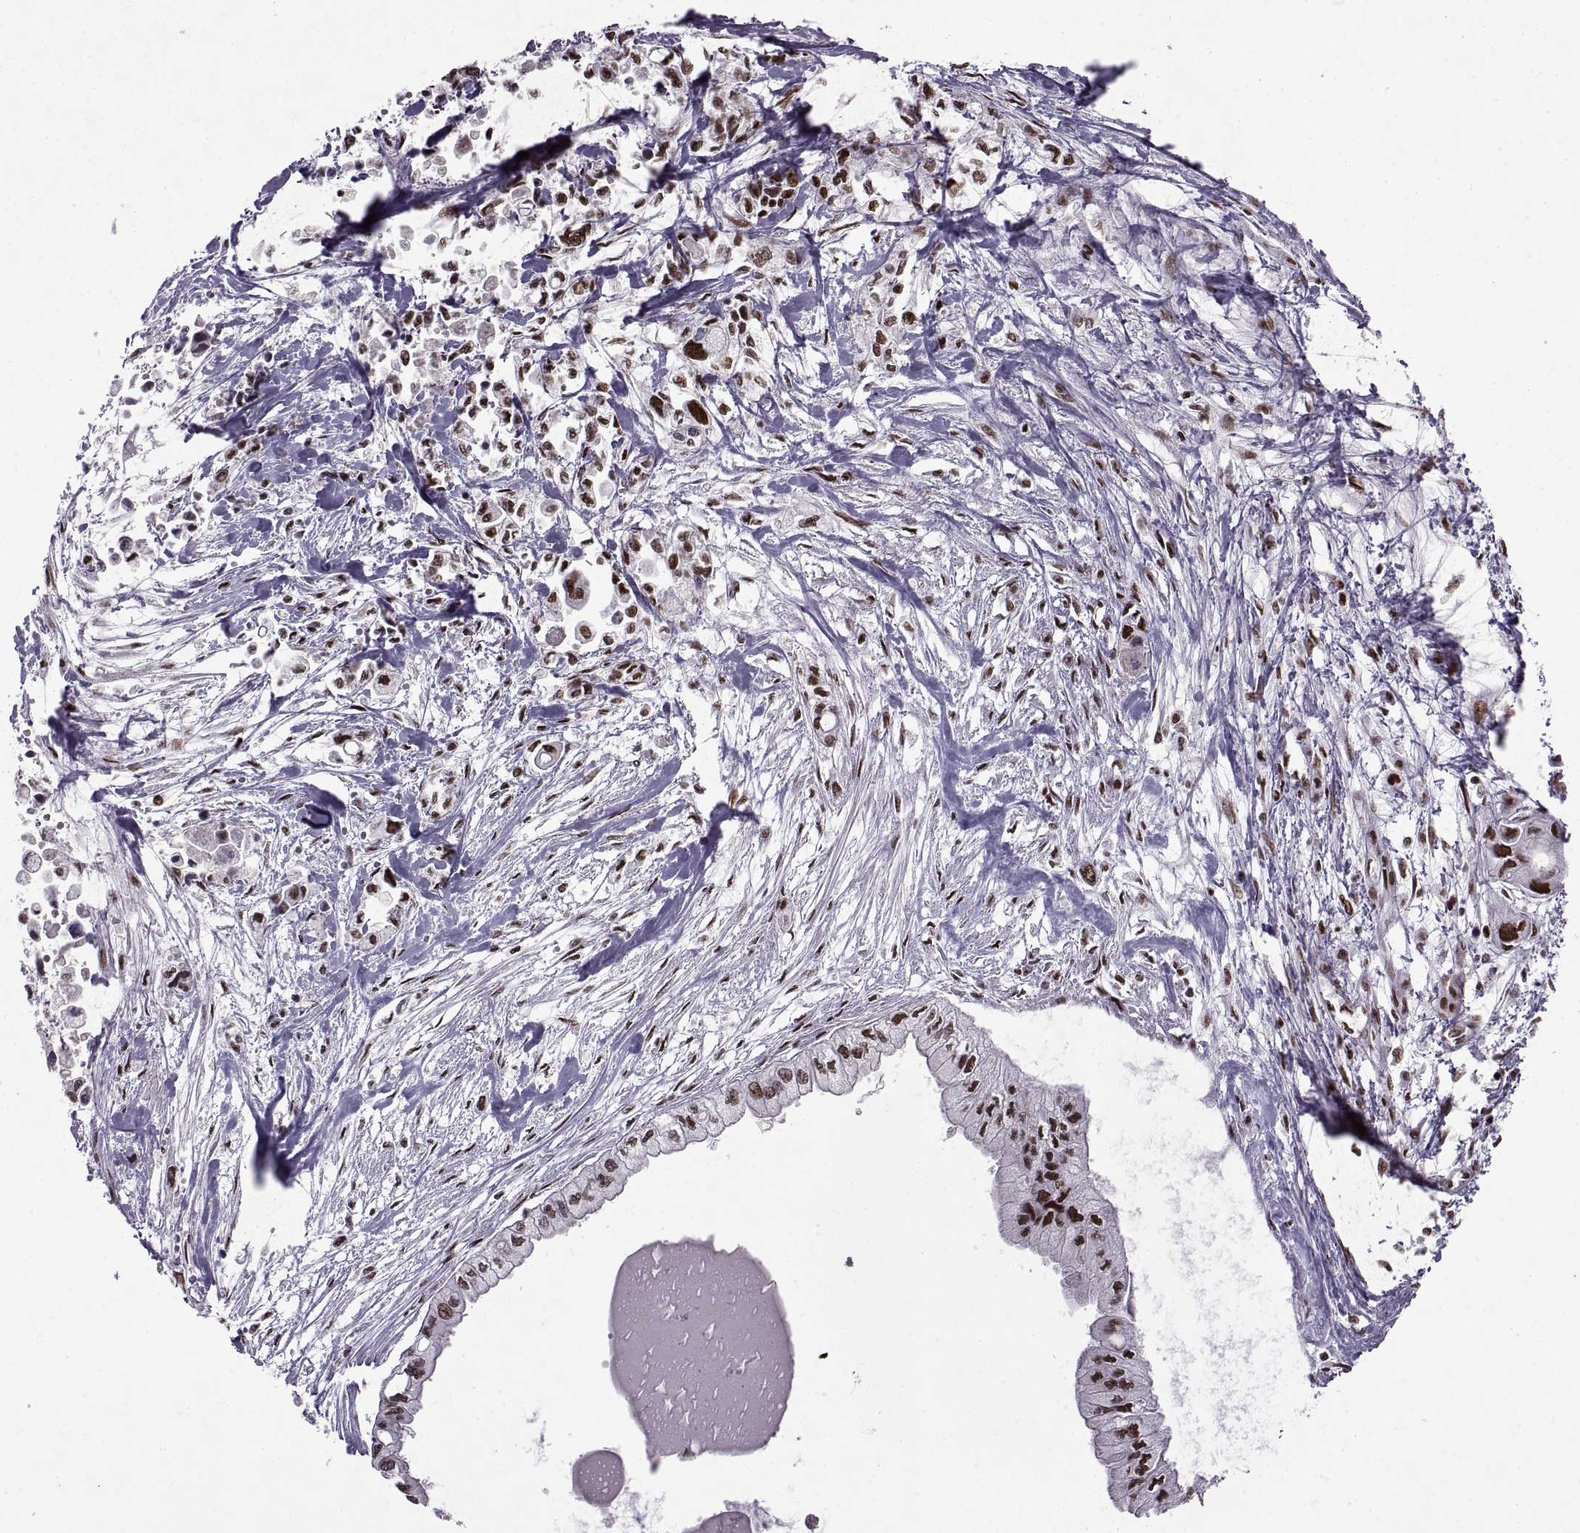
{"staining": {"intensity": "strong", "quantity": ">75%", "location": "nuclear"}, "tissue": "pancreatic cancer", "cell_type": "Tumor cells", "image_type": "cancer", "snomed": [{"axis": "morphology", "description": "Adenocarcinoma, NOS"}, {"axis": "topography", "description": "Pancreas"}], "caption": "This micrograph demonstrates immunohistochemistry (IHC) staining of human adenocarcinoma (pancreatic), with high strong nuclear positivity in about >75% of tumor cells.", "gene": "MT1E", "patient": {"sex": "female", "age": 61}}